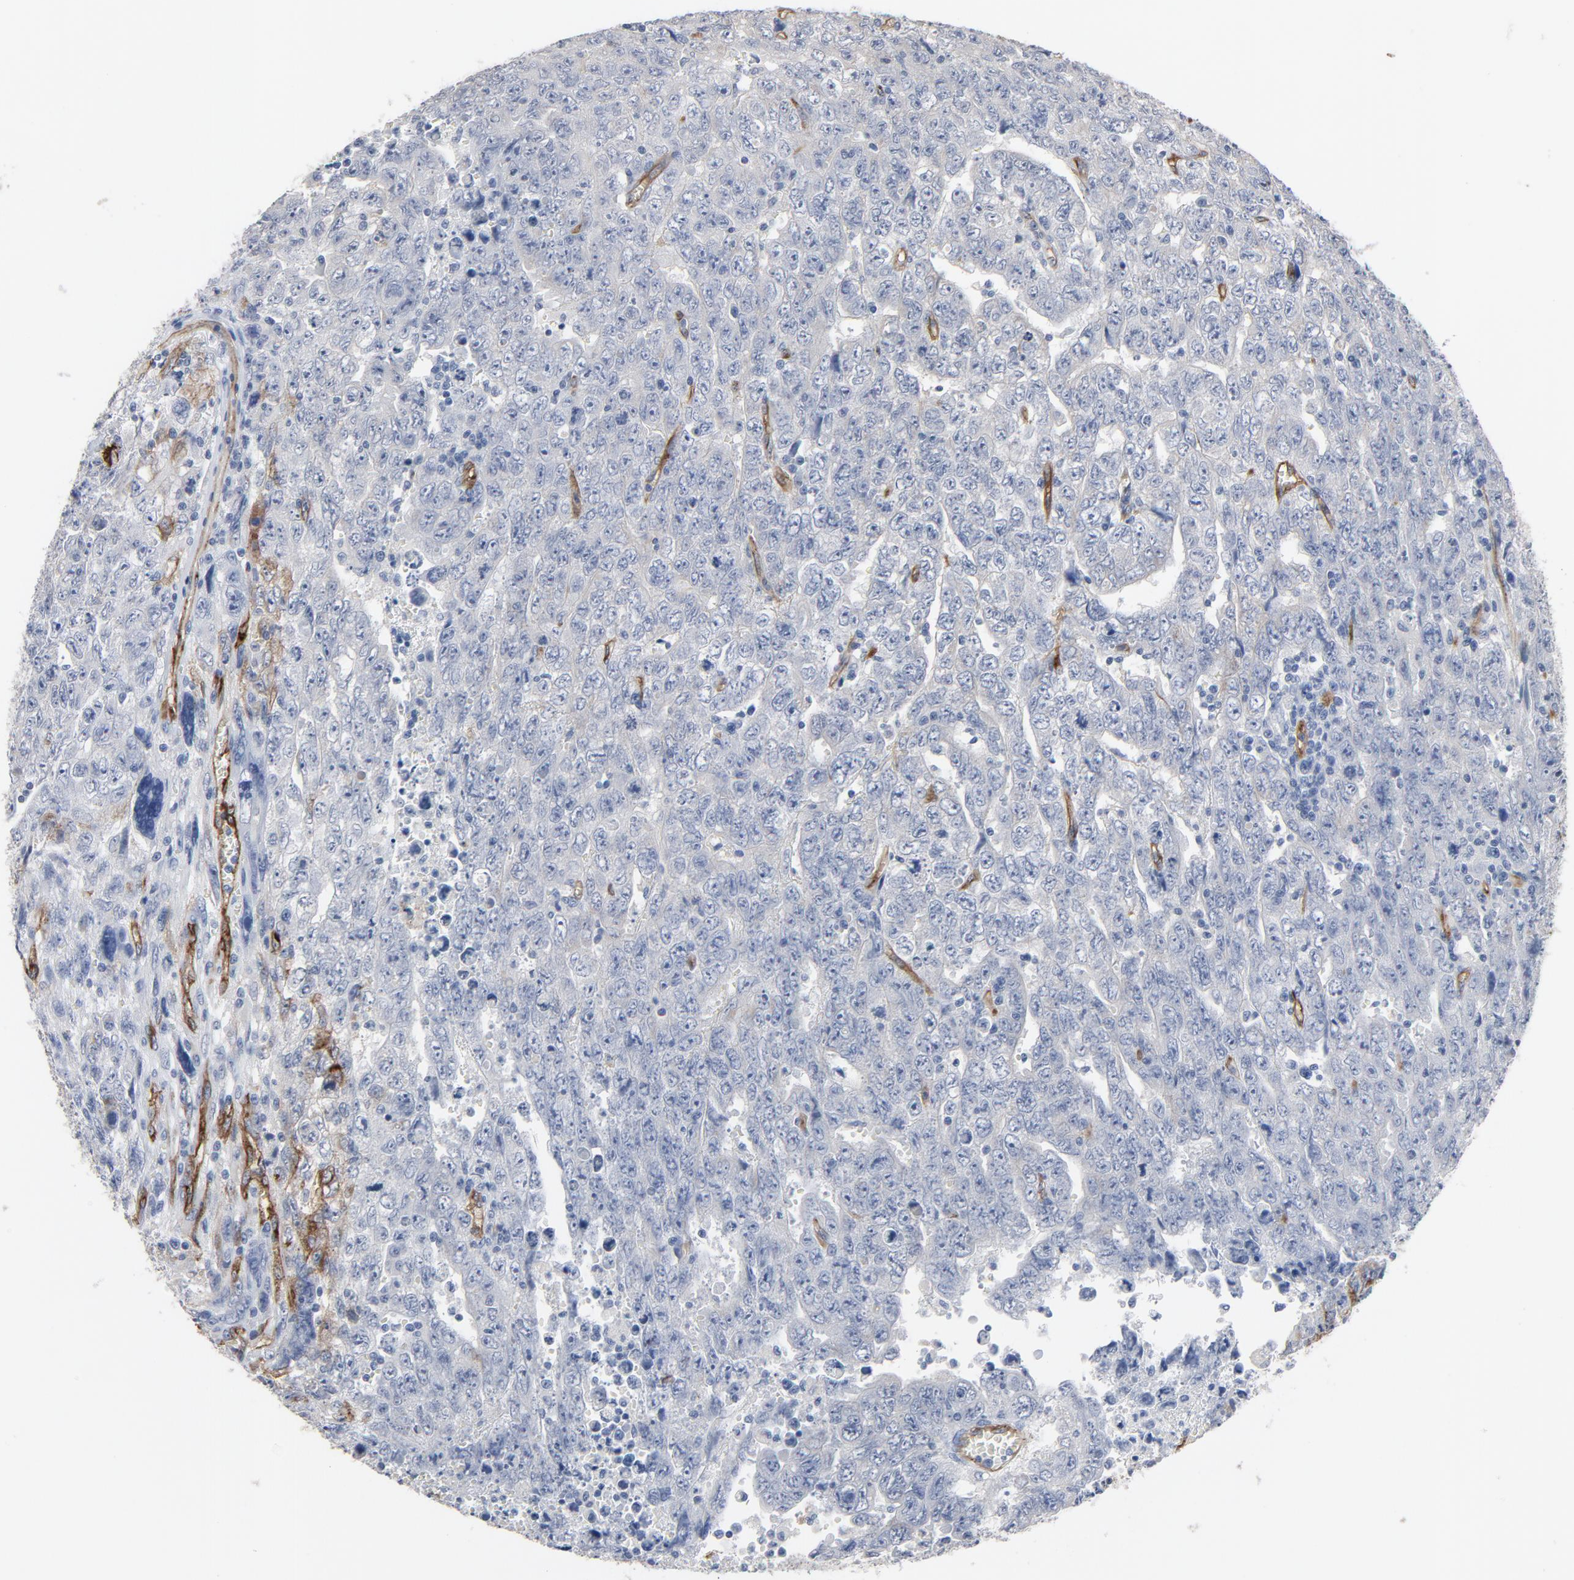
{"staining": {"intensity": "negative", "quantity": "none", "location": "none"}, "tissue": "testis cancer", "cell_type": "Tumor cells", "image_type": "cancer", "snomed": [{"axis": "morphology", "description": "Carcinoma, Embryonal, NOS"}, {"axis": "topography", "description": "Testis"}], "caption": "This is an IHC histopathology image of testis cancer (embryonal carcinoma). There is no staining in tumor cells.", "gene": "KDR", "patient": {"sex": "male", "age": 28}}